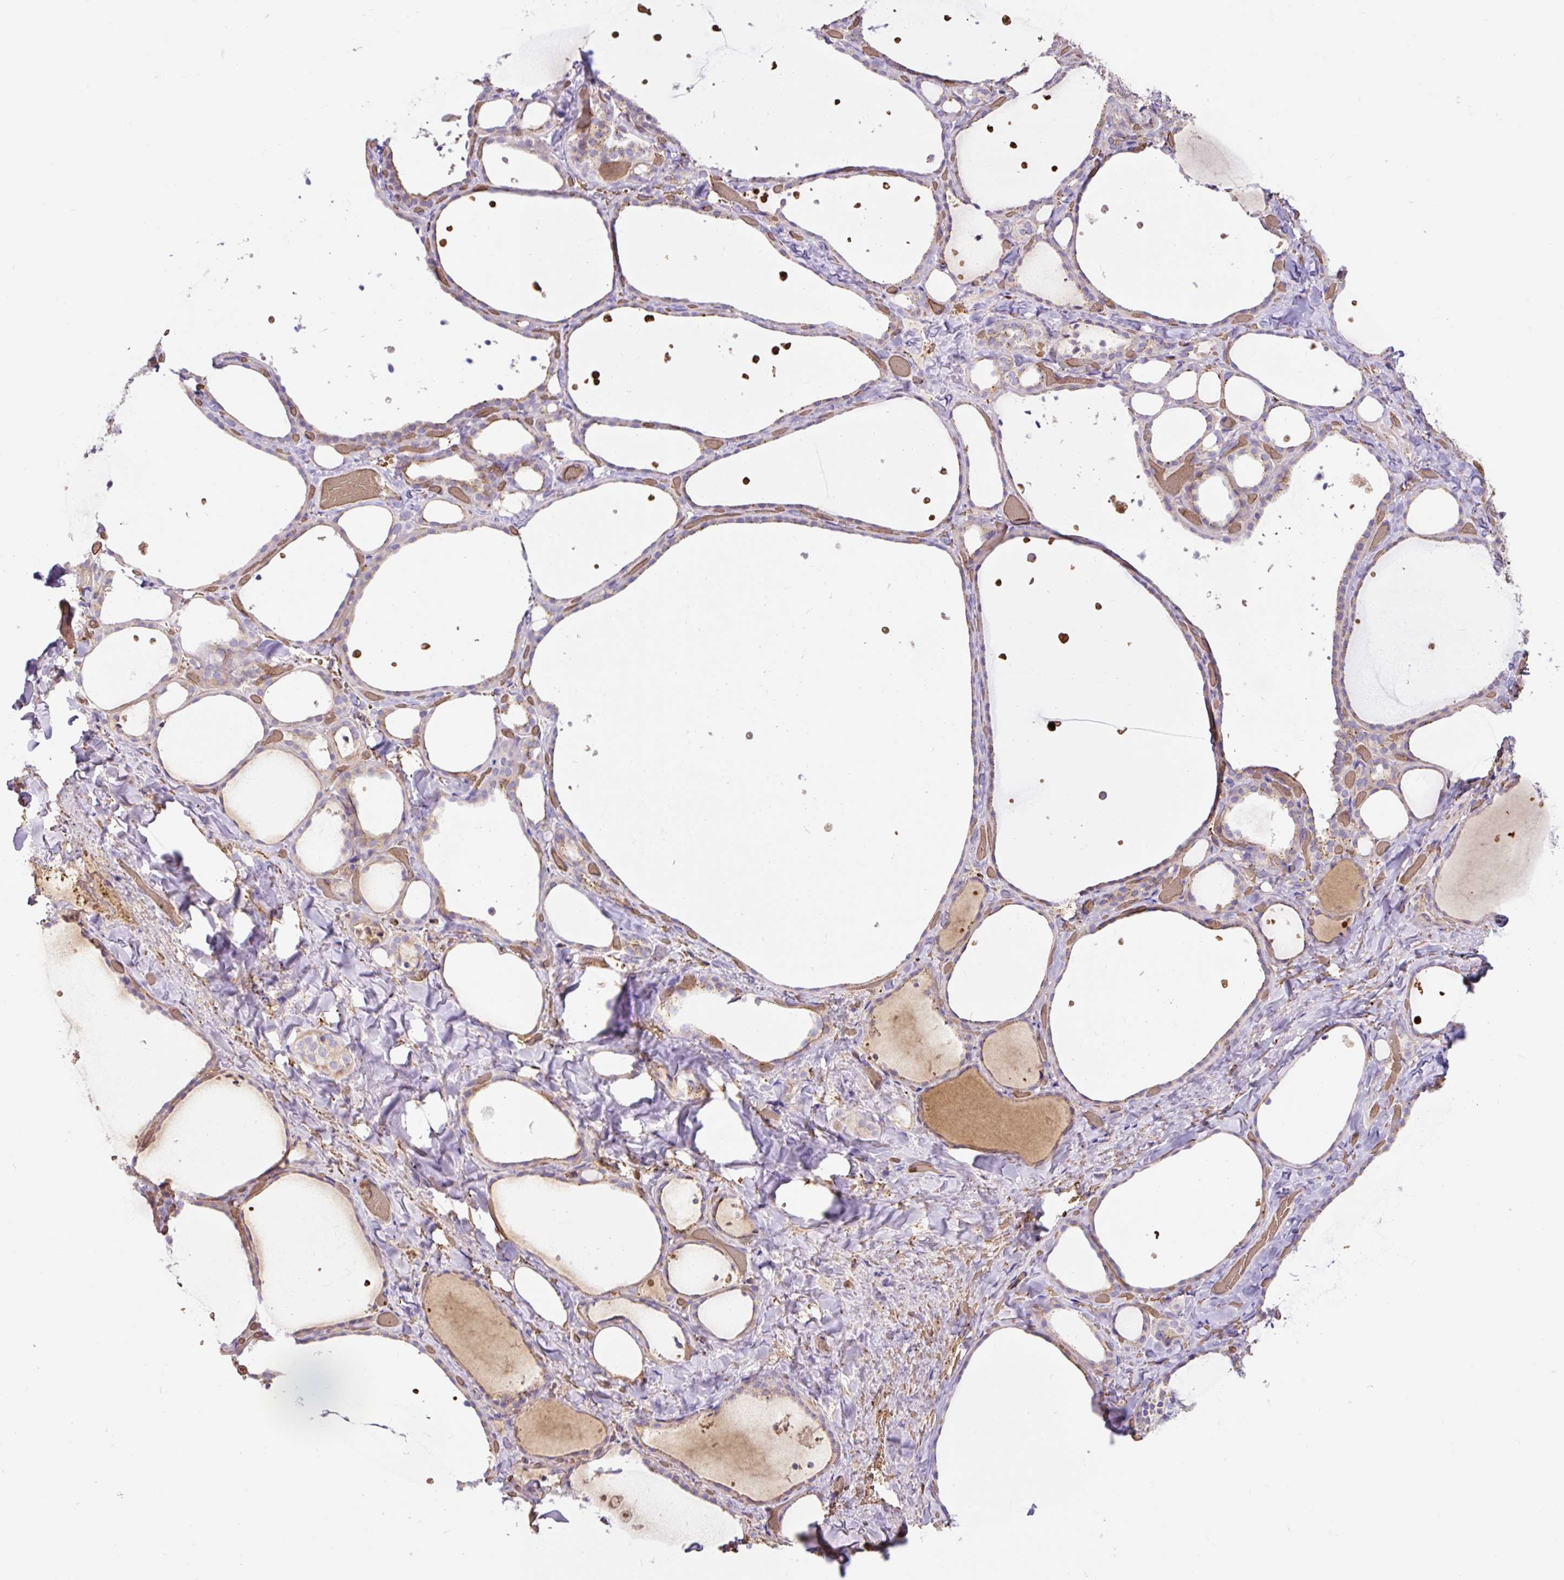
{"staining": {"intensity": "moderate", "quantity": "25%-75%", "location": "cytoplasmic/membranous"}, "tissue": "thyroid gland", "cell_type": "Glandular cells", "image_type": "normal", "snomed": [{"axis": "morphology", "description": "Normal tissue, NOS"}, {"axis": "topography", "description": "Thyroid gland"}], "caption": "DAB immunohistochemical staining of benign thyroid gland demonstrates moderate cytoplasmic/membranous protein staining in approximately 25%-75% of glandular cells. Nuclei are stained in blue.", "gene": "HIP1R", "patient": {"sex": "female", "age": 36}}